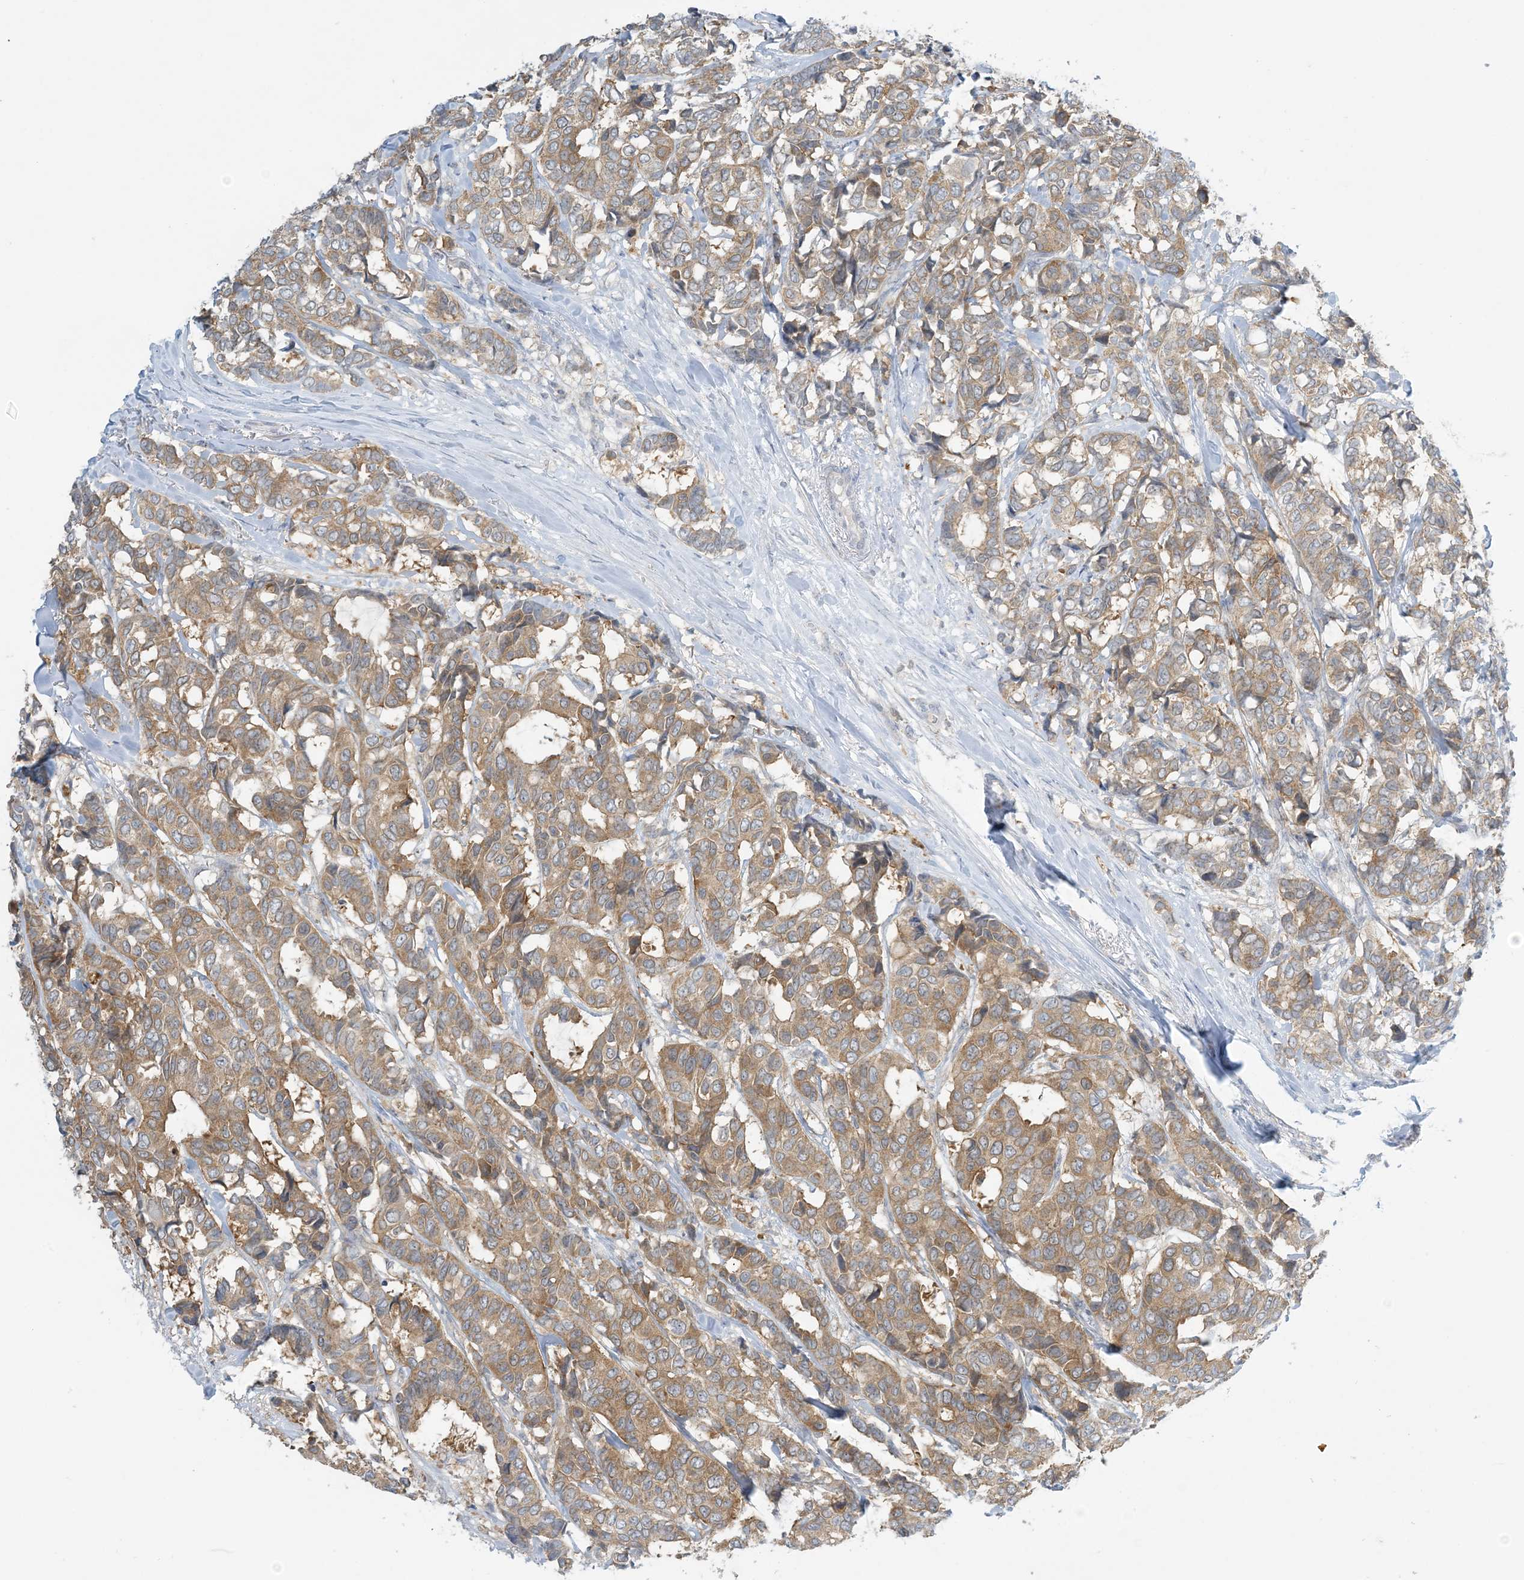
{"staining": {"intensity": "moderate", "quantity": ">75%", "location": "cytoplasmic/membranous"}, "tissue": "breast cancer", "cell_type": "Tumor cells", "image_type": "cancer", "snomed": [{"axis": "morphology", "description": "Duct carcinoma"}, {"axis": "topography", "description": "Breast"}], "caption": "This image exhibits IHC staining of human breast cancer, with medium moderate cytoplasmic/membranous staining in about >75% of tumor cells.", "gene": "MRPS18A", "patient": {"sex": "female", "age": 87}}